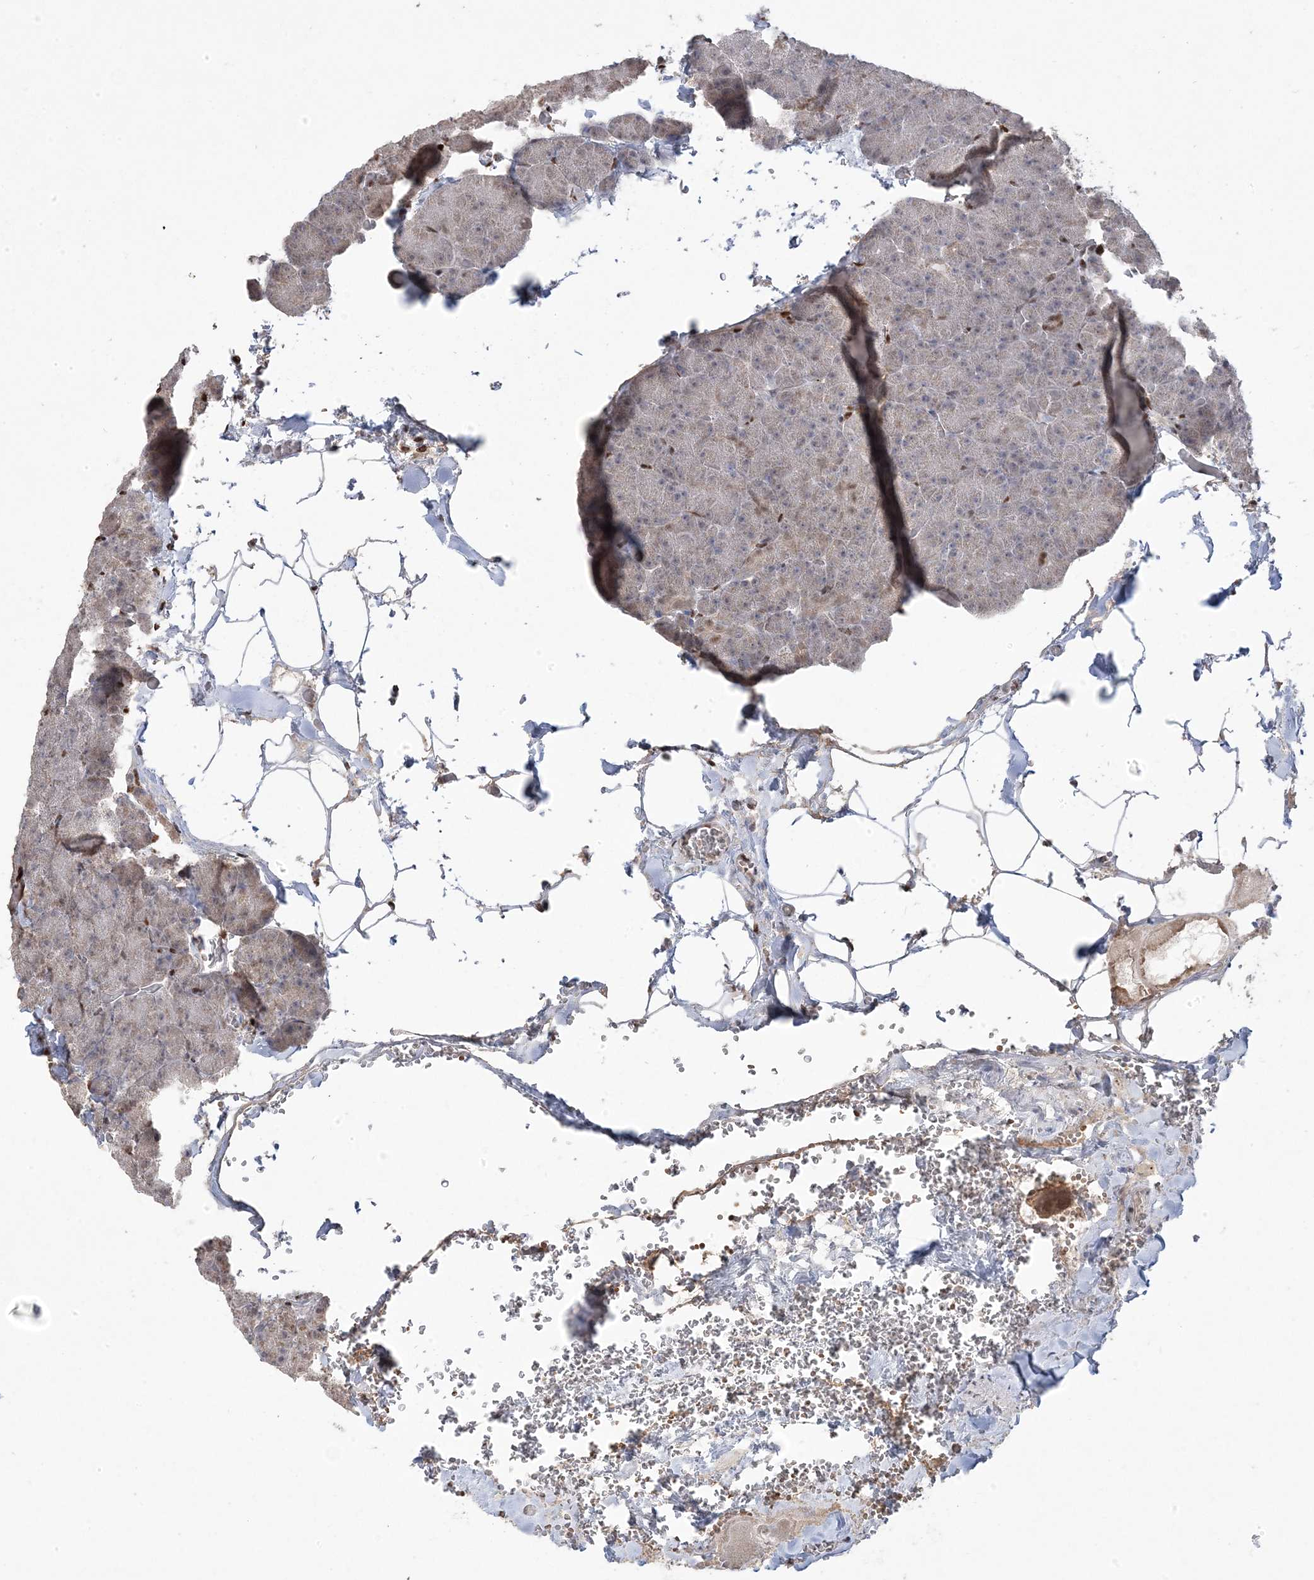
{"staining": {"intensity": "weak", "quantity": "<25%", "location": "nuclear"}, "tissue": "pancreas", "cell_type": "Exocrine glandular cells", "image_type": "normal", "snomed": [{"axis": "morphology", "description": "Normal tissue, NOS"}, {"axis": "morphology", "description": "Carcinoid, malignant, NOS"}, {"axis": "topography", "description": "Pancreas"}], "caption": "IHC image of benign pancreas: pancreas stained with DAB (3,3'-diaminobenzidine) shows no significant protein positivity in exocrine glandular cells. The staining is performed using DAB brown chromogen with nuclei counter-stained in using hematoxylin.", "gene": "PPOX", "patient": {"sex": "female", "age": 35}}